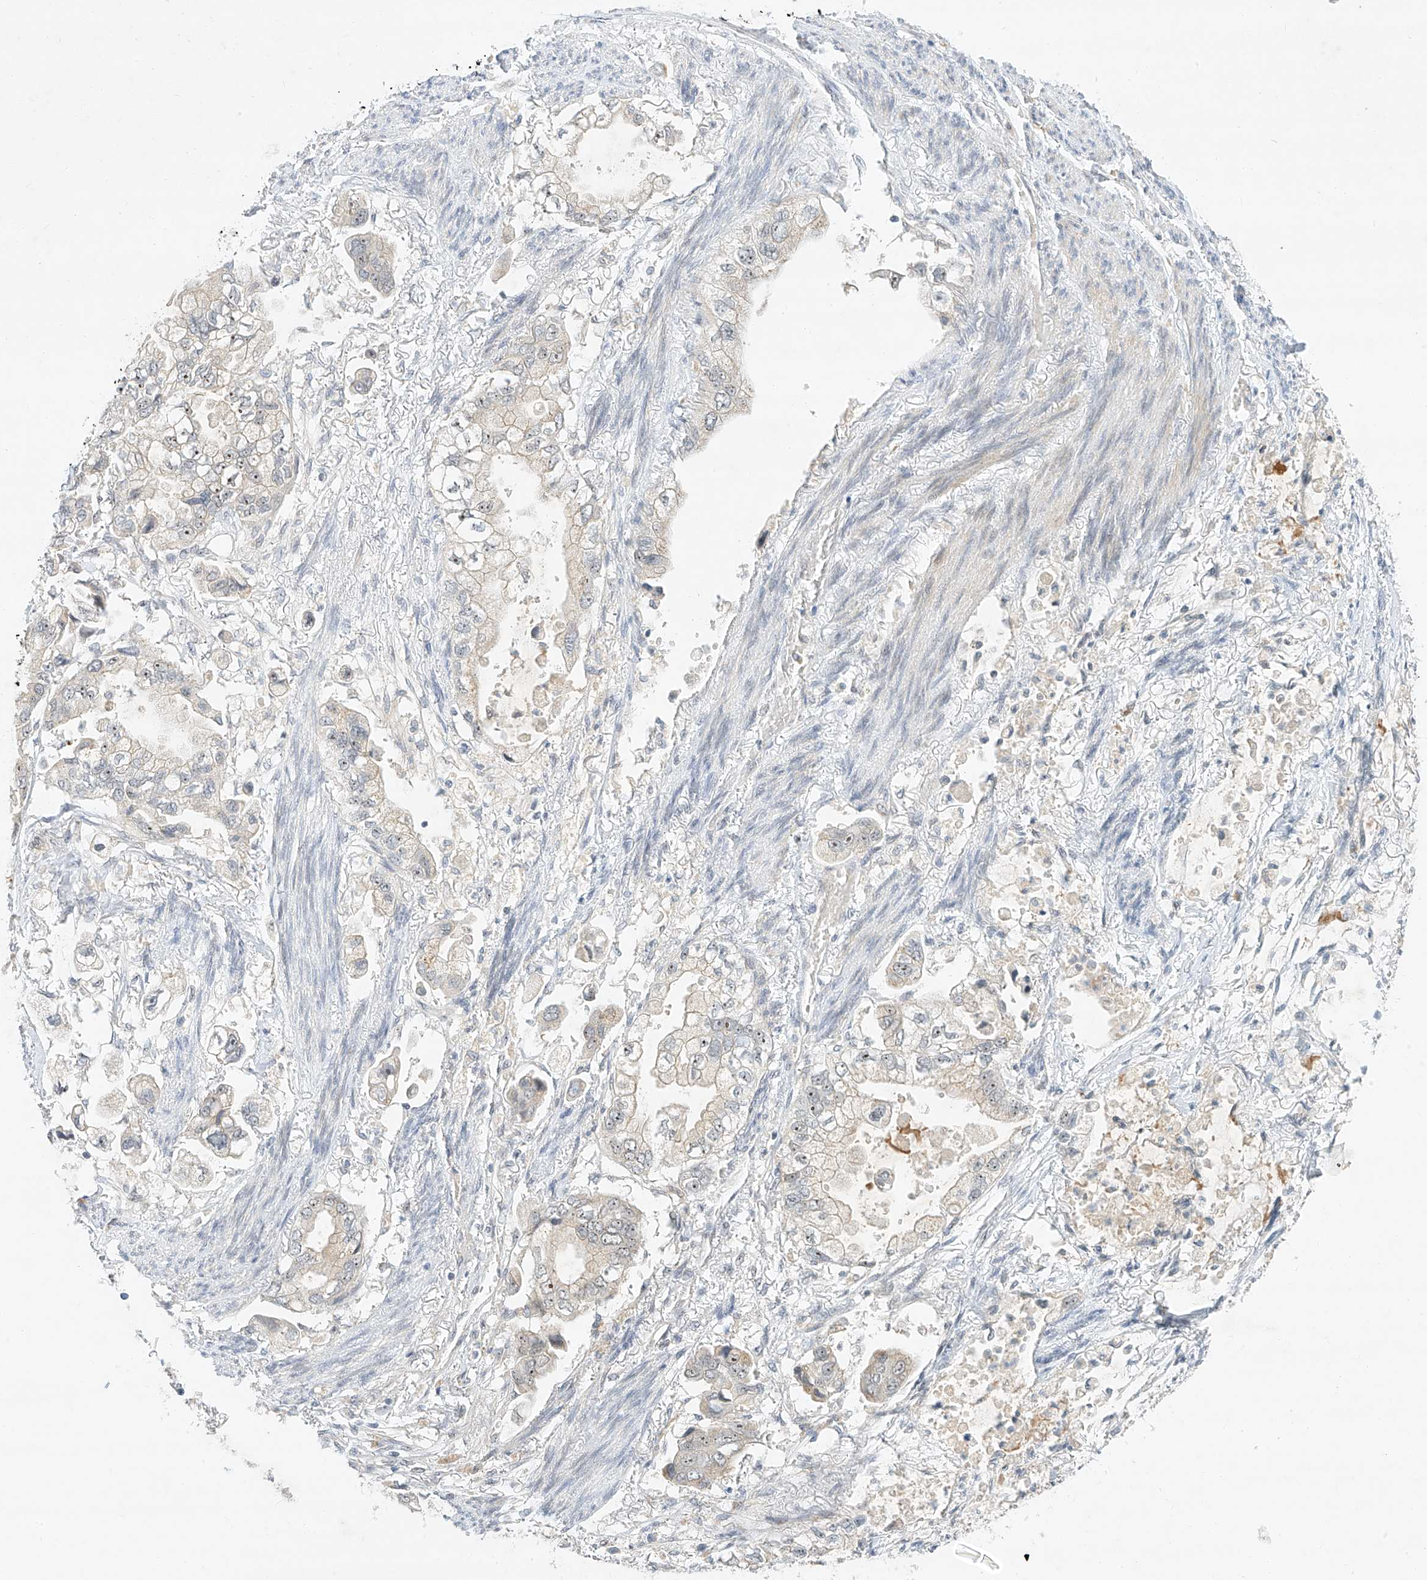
{"staining": {"intensity": "negative", "quantity": "none", "location": "none"}, "tissue": "stomach cancer", "cell_type": "Tumor cells", "image_type": "cancer", "snomed": [{"axis": "morphology", "description": "Adenocarcinoma, NOS"}, {"axis": "topography", "description": "Stomach"}], "caption": "This is an immunohistochemistry histopathology image of stomach cancer (adenocarcinoma). There is no staining in tumor cells.", "gene": "PAK6", "patient": {"sex": "male", "age": 62}}